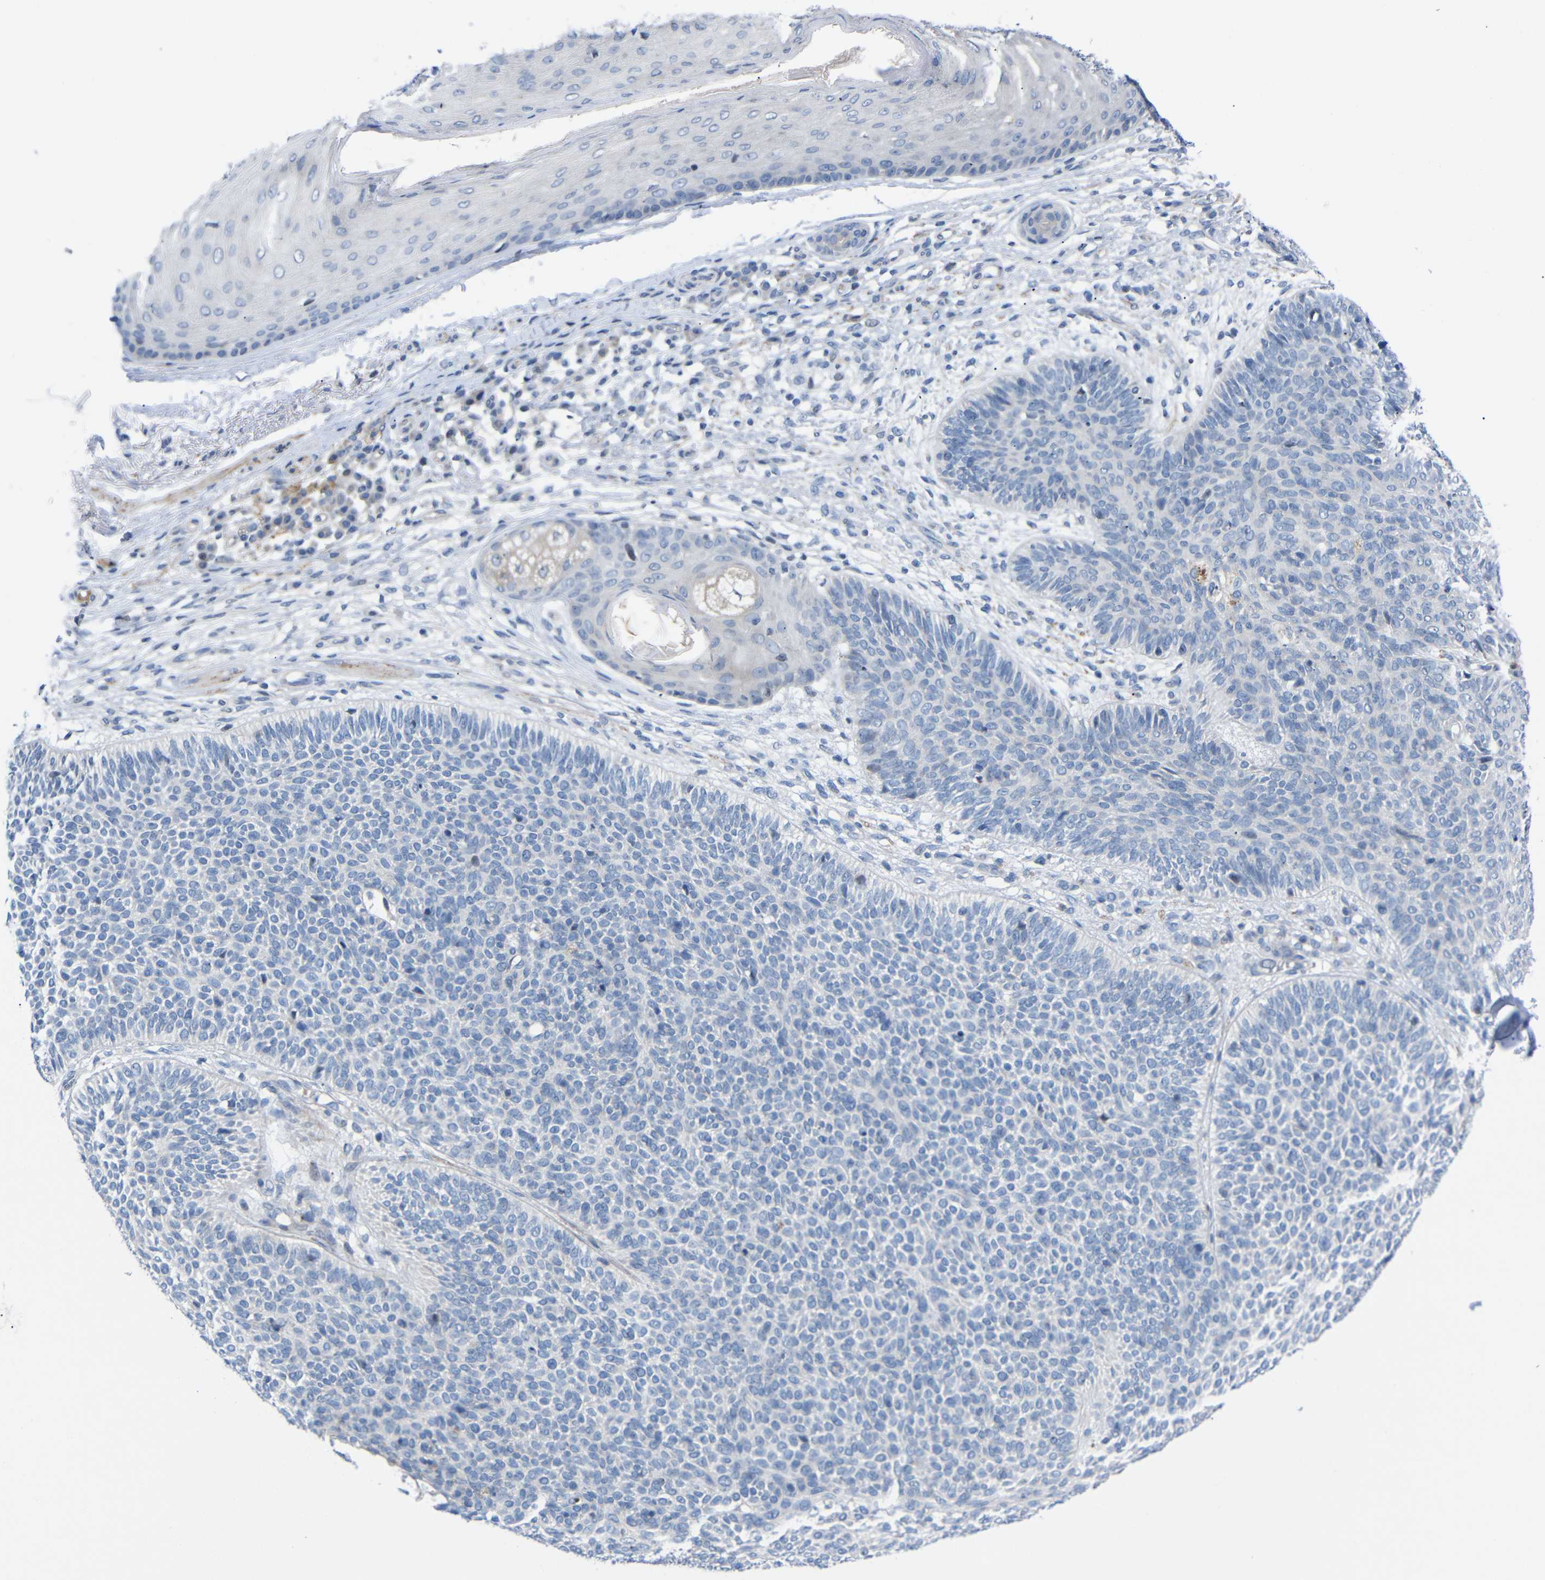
{"staining": {"intensity": "negative", "quantity": "none", "location": "none"}, "tissue": "skin cancer", "cell_type": "Tumor cells", "image_type": "cancer", "snomed": [{"axis": "morphology", "description": "Normal tissue, NOS"}, {"axis": "morphology", "description": "Basal cell carcinoma"}, {"axis": "topography", "description": "Skin"}], "caption": "This is an IHC image of human skin basal cell carcinoma. There is no staining in tumor cells.", "gene": "CMTM1", "patient": {"sex": "male", "age": 52}}